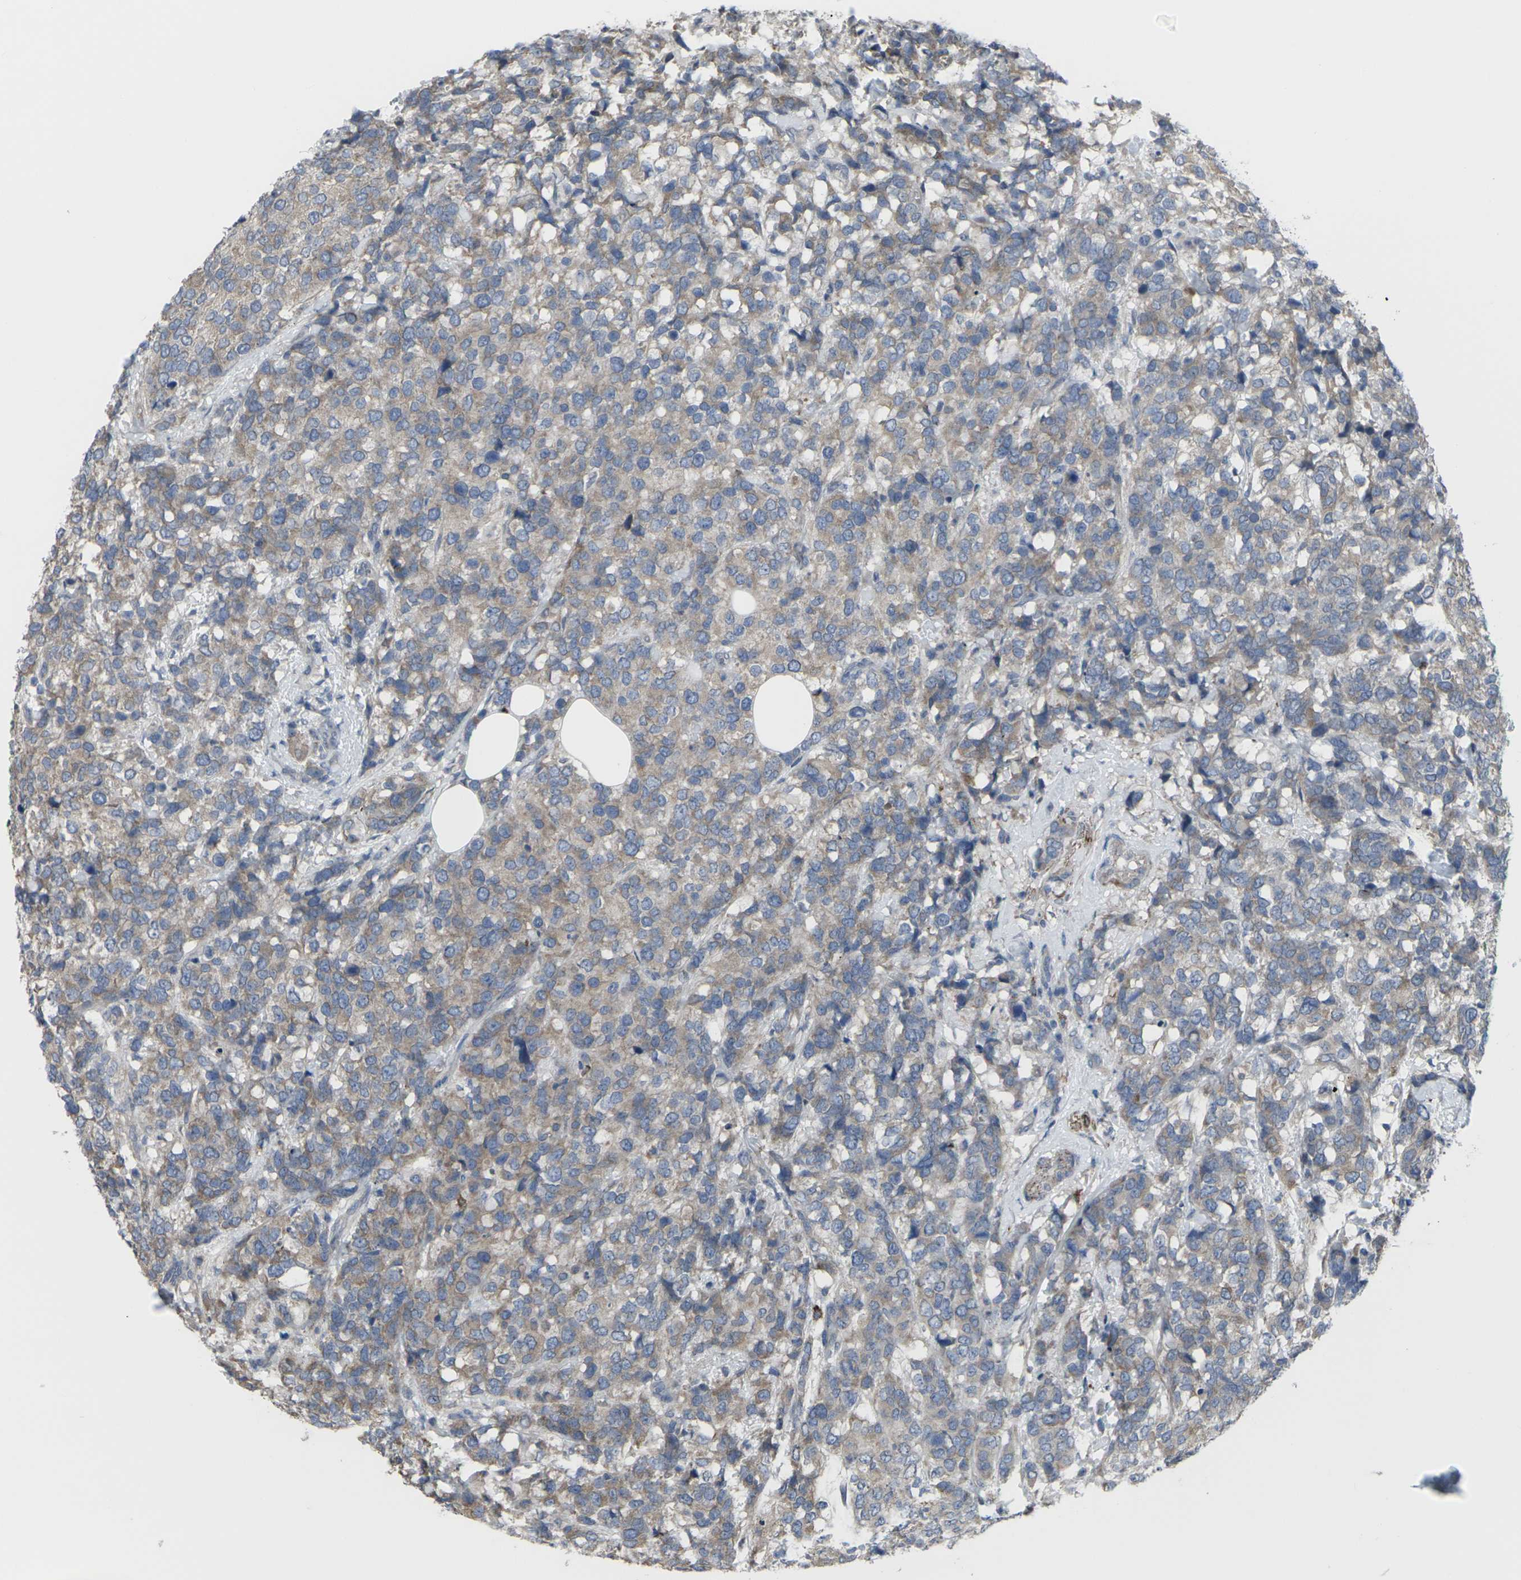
{"staining": {"intensity": "weak", "quantity": ">75%", "location": "cytoplasmic/membranous"}, "tissue": "breast cancer", "cell_type": "Tumor cells", "image_type": "cancer", "snomed": [{"axis": "morphology", "description": "Lobular carcinoma"}, {"axis": "topography", "description": "Breast"}], "caption": "This micrograph demonstrates lobular carcinoma (breast) stained with immunohistochemistry to label a protein in brown. The cytoplasmic/membranous of tumor cells show weak positivity for the protein. Nuclei are counter-stained blue.", "gene": "CCR10", "patient": {"sex": "female", "age": 59}}